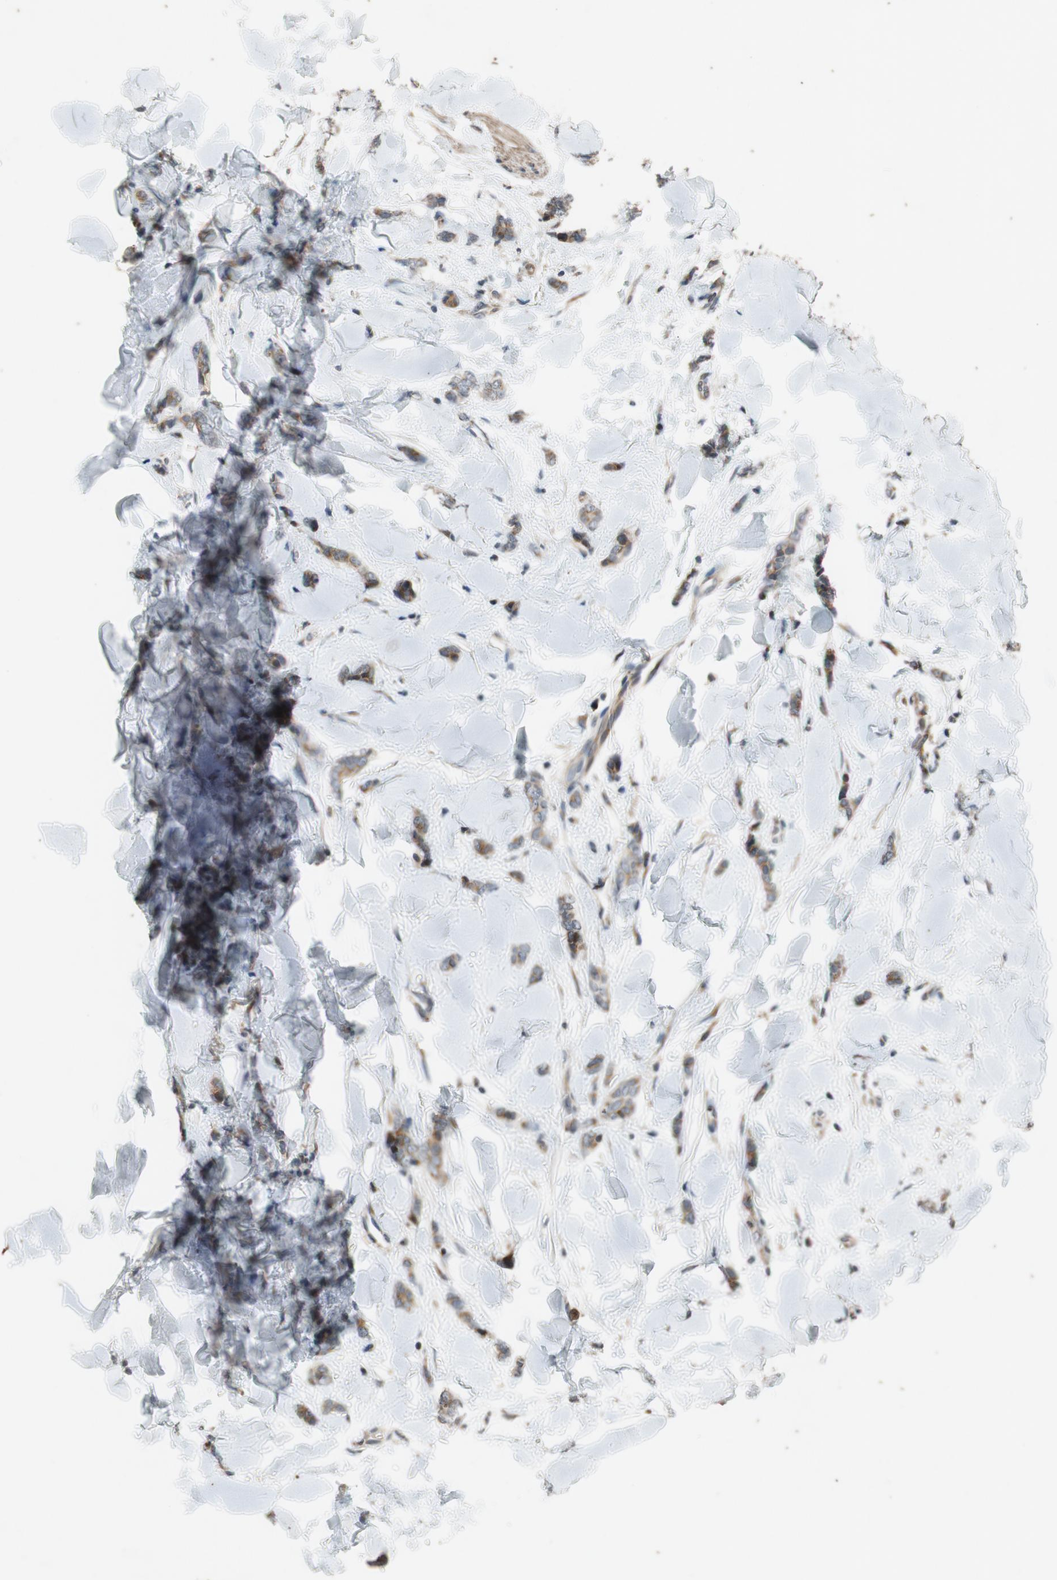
{"staining": {"intensity": "moderate", "quantity": ">75%", "location": "cytoplasmic/membranous"}, "tissue": "breast cancer", "cell_type": "Tumor cells", "image_type": "cancer", "snomed": [{"axis": "morphology", "description": "Lobular carcinoma"}, {"axis": "topography", "description": "Skin"}, {"axis": "topography", "description": "Breast"}], "caption": "Moderate cytoplasmic/membranous positivity for a protein is present in about >75% of tumor cells of breast cancer using IHC.", "gene": "ATP2C1", "patient": {"sex": "female", "age": 46}}